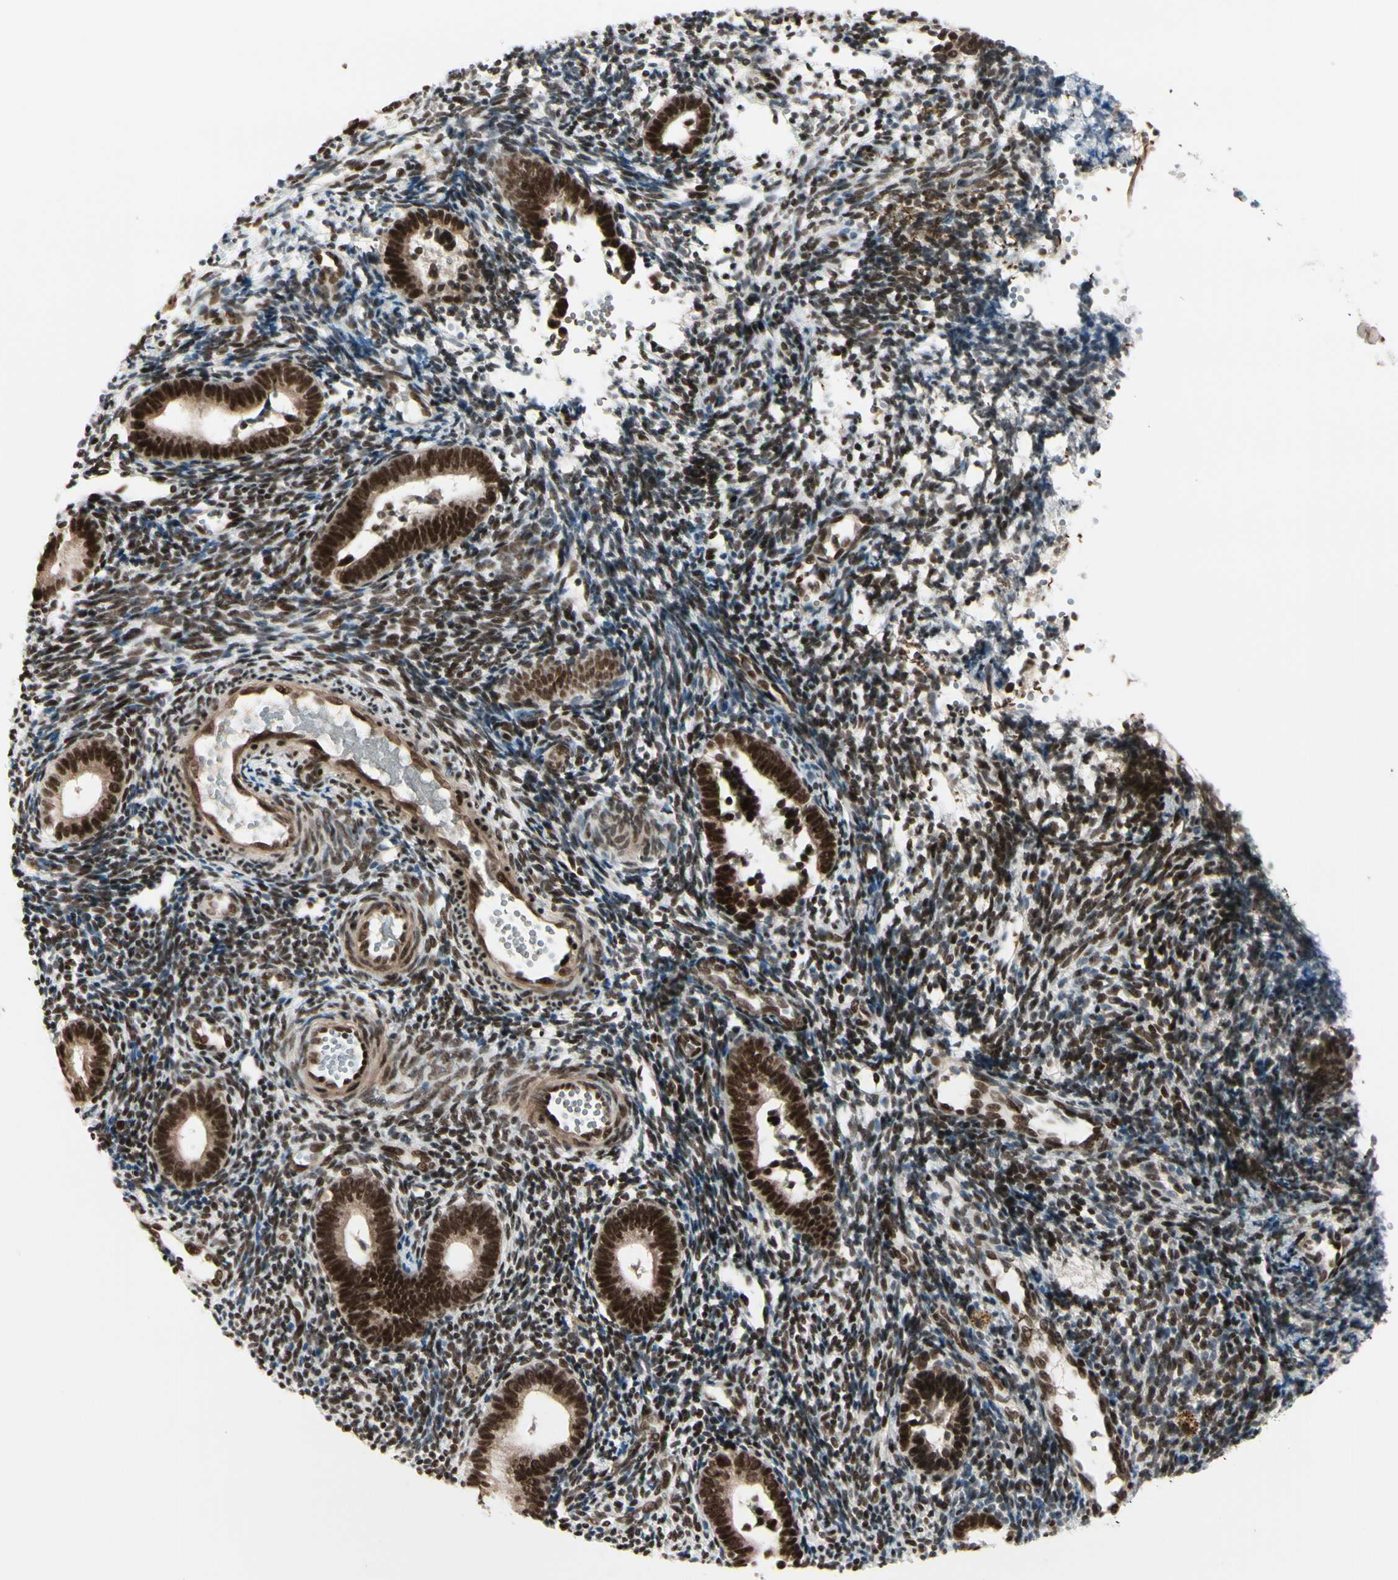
{"staining": {"intensity": "strong", "quantity": "25%-75%", "location": "nuclear"}, "tissue": "endometrium", "cell_type": "Cells in endometrial stroma", "image_type": "normal", "snomed": [{"axis": "morphology", "description": "Normal tissue, NOS"}, {"axis": "topography", "description": "Uterus"}, {"axis": "topography", "description": "Endometrium"}], "caption": "A high amount of strong nuclear expression is seen in approximately 25%-75% of cells in endometrial stroma in benign endometrium.", "gene": "CHAMP1", "patient": {"sex": "female", "age": 33}}